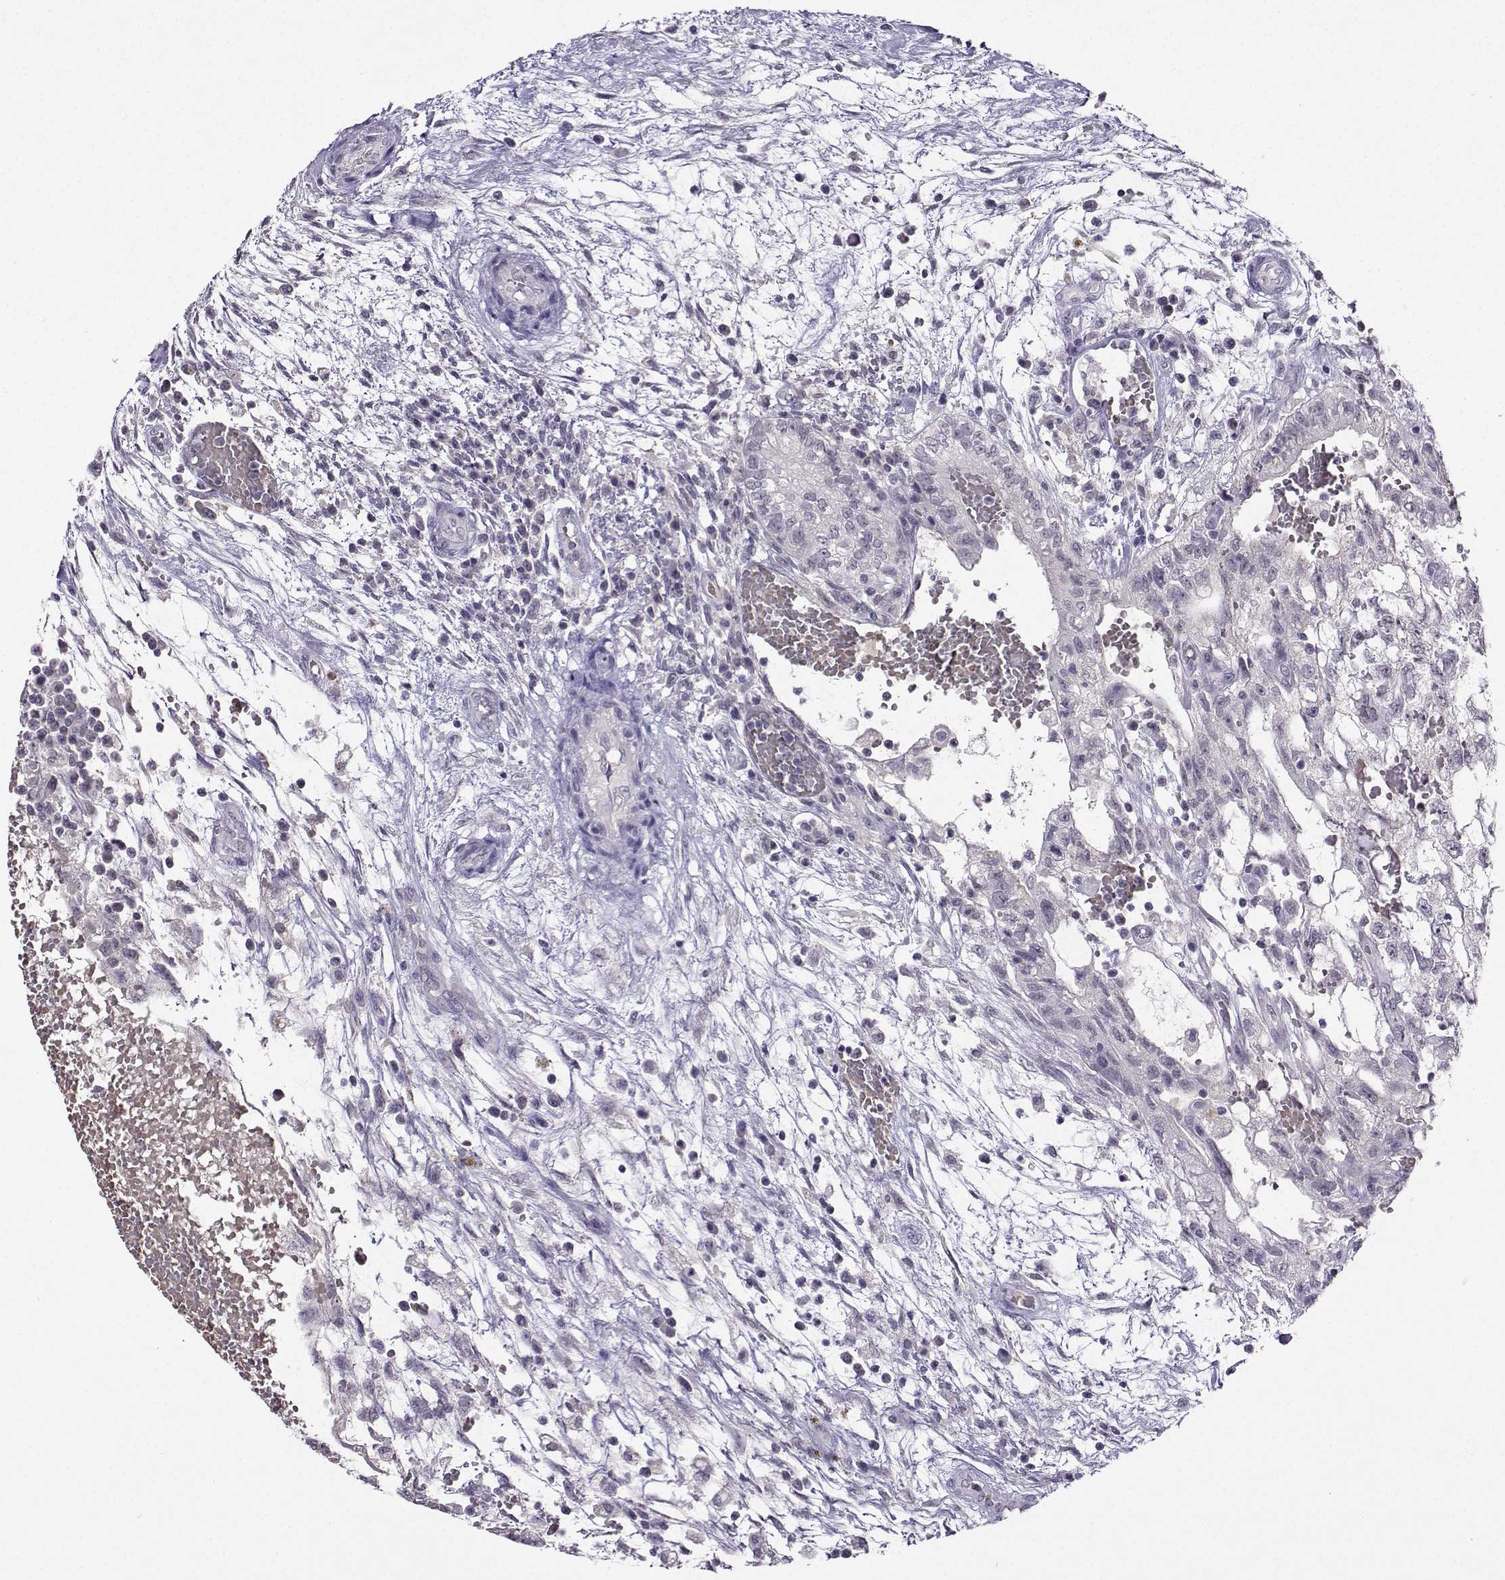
{"staining": {"intensity": "negative", "quantity": "none", "location": "none"}, "tissue": "testis cancer", "cell_type": "Tumor cells", "image_type": "cancer", "snomed": [{"axis": "morphology", "description": "Normal tissue, NOS"}, {"axis": "morphology", "description": "Carcinoma, Embryonal, NOS"}, {"axis": "topography", "description": "Testis"}, {"axis": "topography", "description": "Epididymis"}], "caption": "There is no significant expression in tumor cells of testis embryonal carcinoma.", "gene": "LRFN2", "patient": {"sex": "male", "age": 32}}